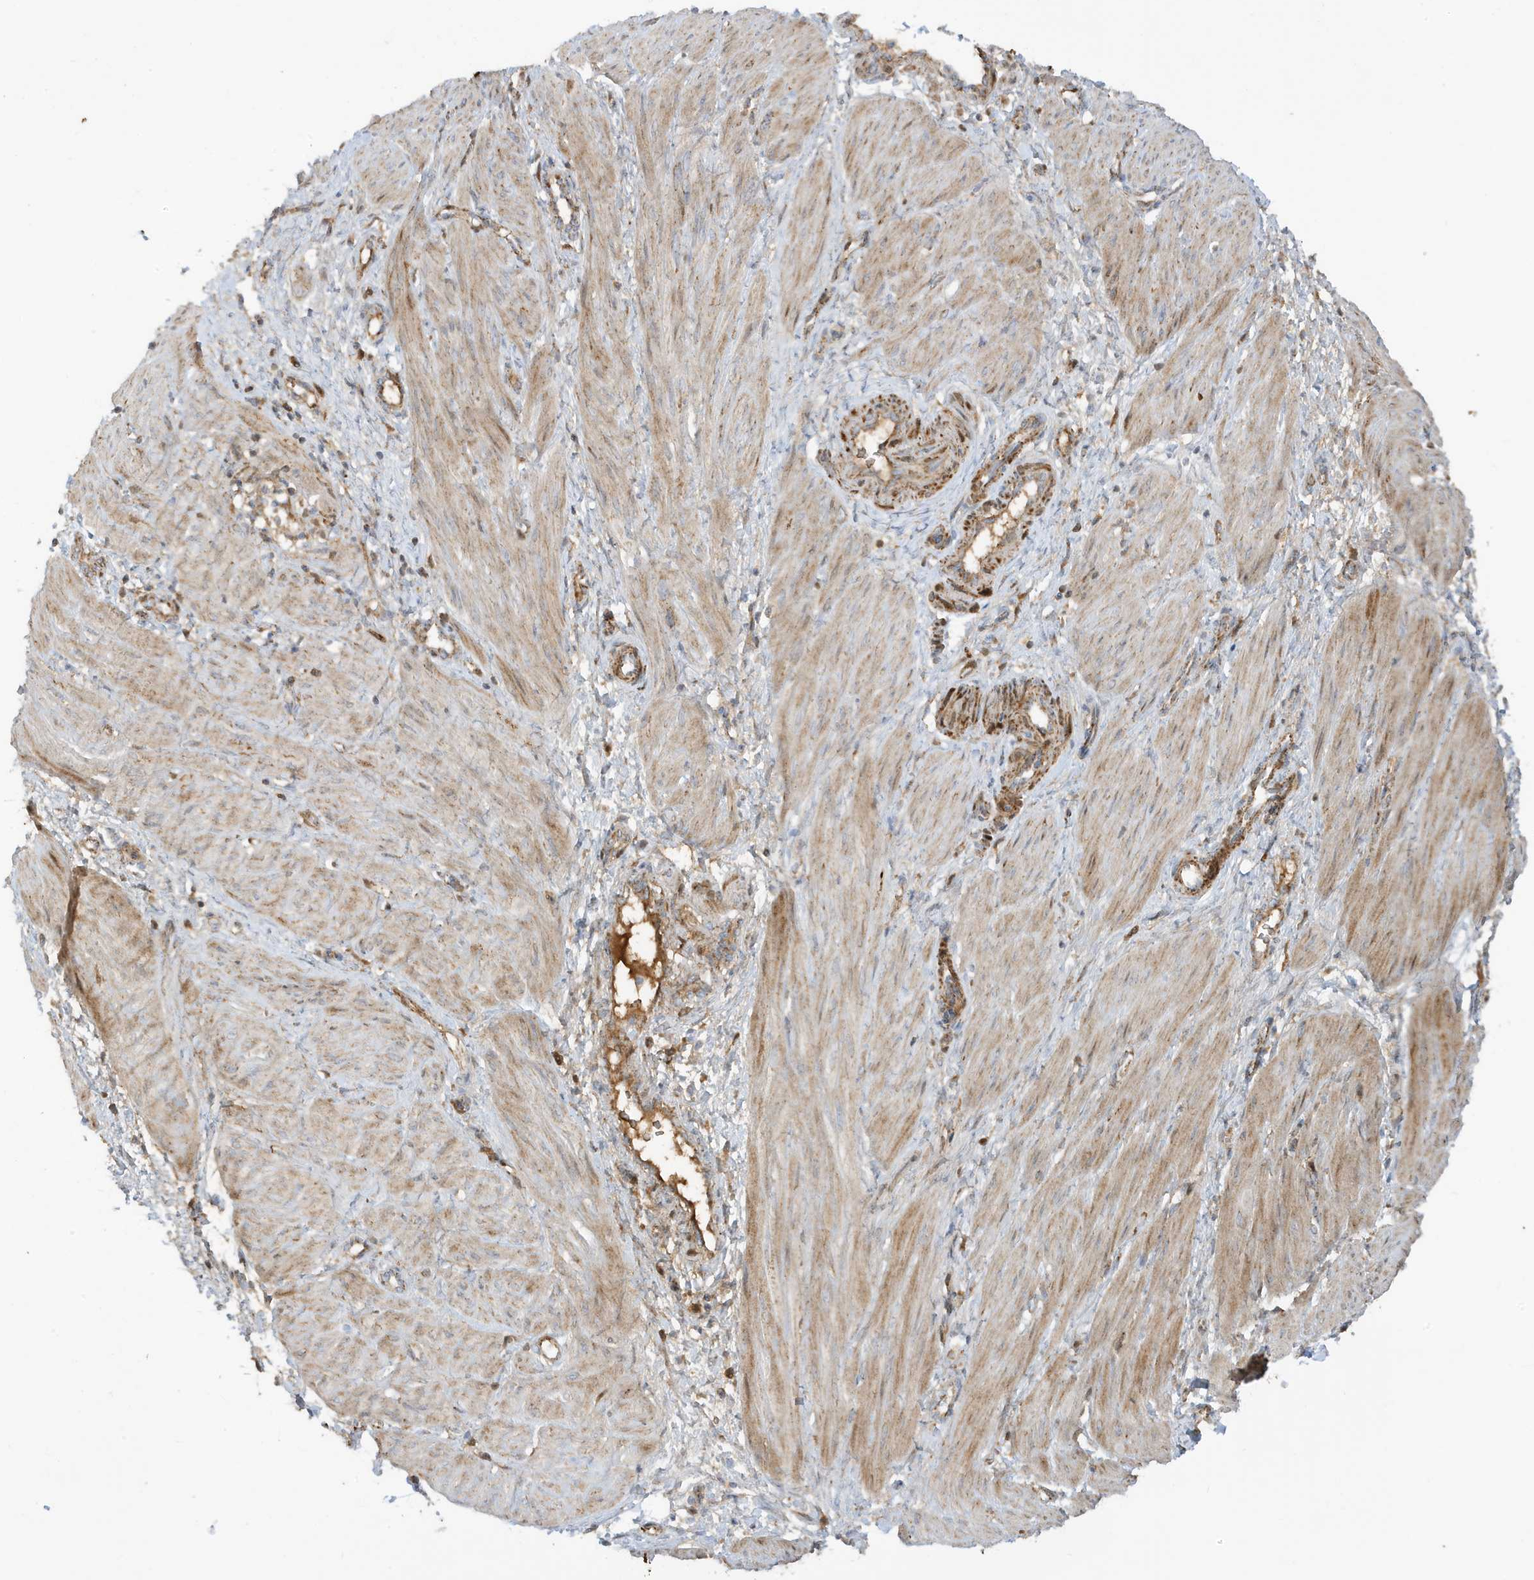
{"staining": {"intensity": "moderate", "quantity": ">75%", "location": "cytoplasmic/membranous"}, "tissue": "smooth muscle", "cell_type": "Smooth muscle cells", "image_type": "normal", "snomed": [{"axis": "morphology", "description": "Normal tissue, NOS"}, {"axis": "topography", "description": "Endometrium"}], "caption": "Brown immunohistochemical staining in benign smooth muscle exhibits moderate cytoplasmic/membranous positivity in about >75% of smooth muscle cells. Using DAB (3,3'-diaminobenzidine) (brown) and hematoxylin (blue) stains, captured at high magnification using brightfield microscopy.", "gene": "IFT57", "patient": {"sex": "female", "age": 33}}